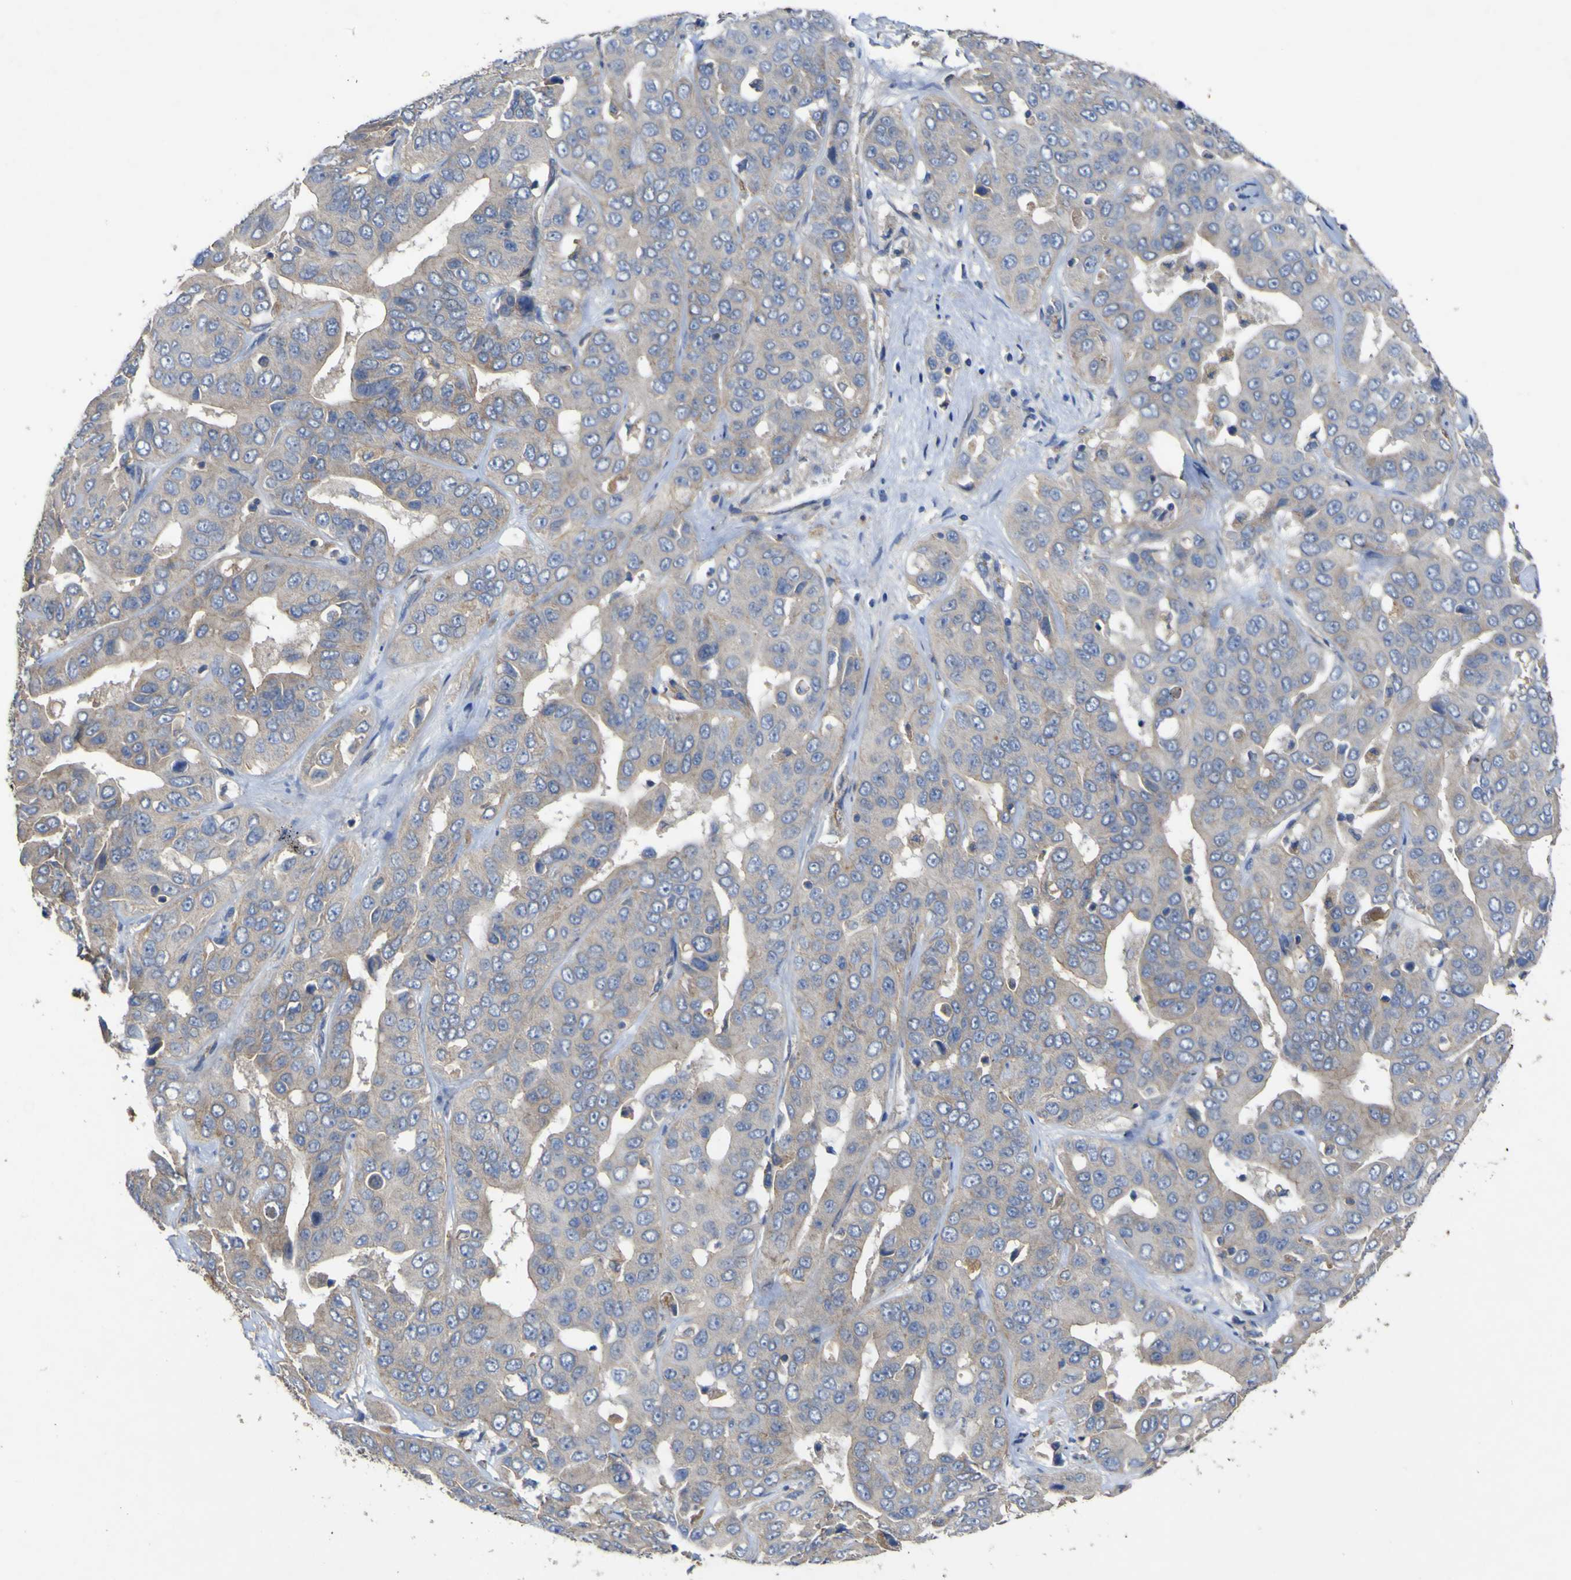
{"staining": {"intensity": "weak", "quantity": ">75%", "location": "cytoplasmic/membranous"}, "tissue": "liver cancer", "cell_type": "Tumor cells", "image_type": "cancer", "snomed": [{"axis": "morphology", "description": "Cholangiocarcinoma"}, {"axis": "topography", "description": "Liver"}], "caption": "Protein staining of liver cancer tissue shows weak cytoplasmic/membranous expression in about >75% of tumor cells.", "gene": "TNFSF15", "patient": {"sex": "female", "age": 52}}